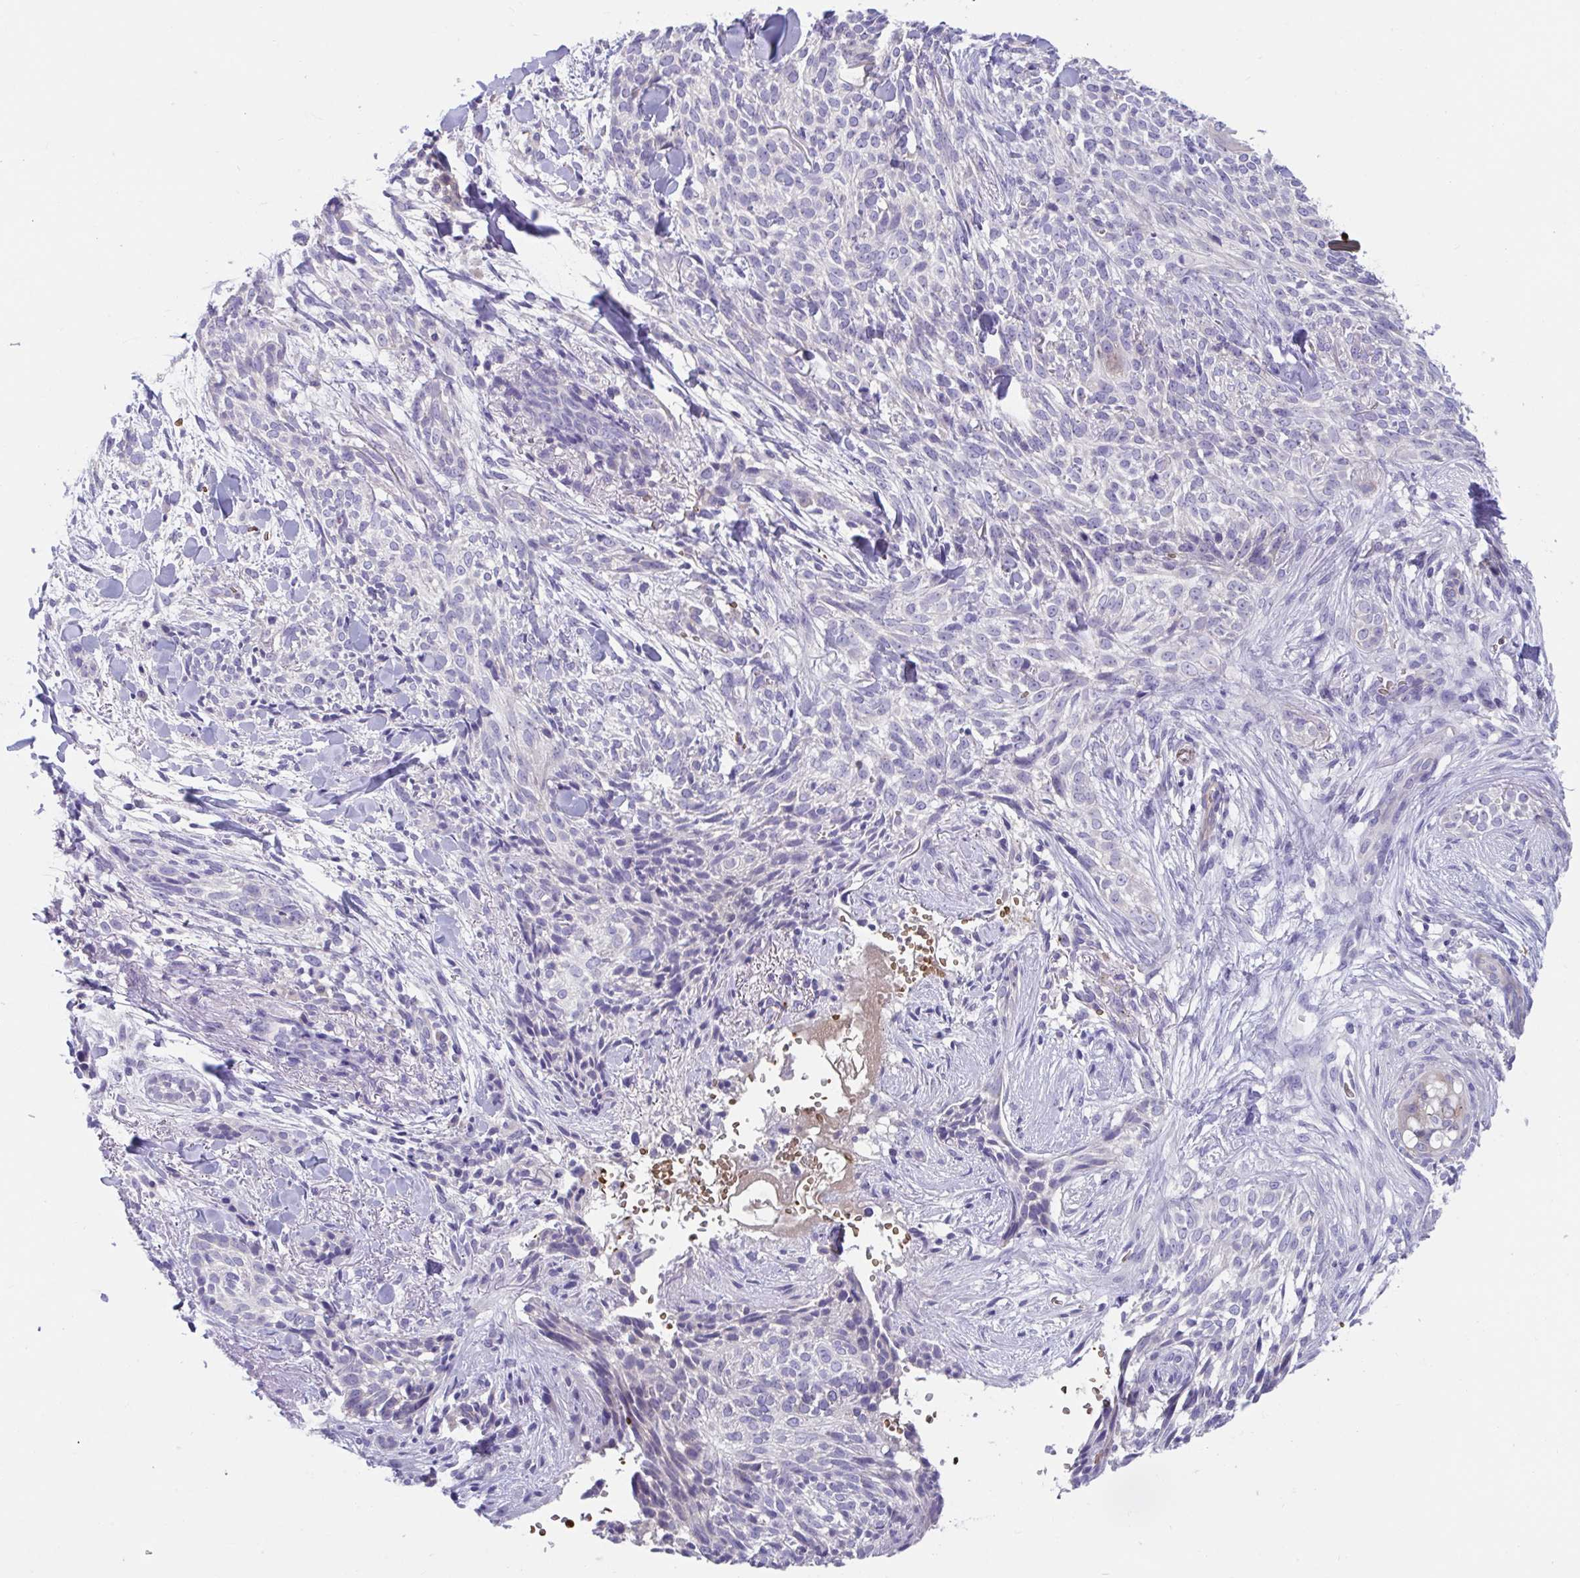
{"staining": {"intensity": "negative", "quantity": "none", "location": "none"}, "tissue": "skin cancer", "cell_type": "Tumor cells", "image_type": "cancer", "snomed": [{"axis": "morphology", "description": "Basal cell carcinoma"}, {"axis": "topography", "description": "Skin"}, {"axis": "topography", "description": "Skin of face"}], "caption": "A micrograph of human skin cancer (basal cell carcinoma) is negative for staining in tumor cells.", "gene": "TTC30B", "patient": {"sex": "female", "age": 90}}